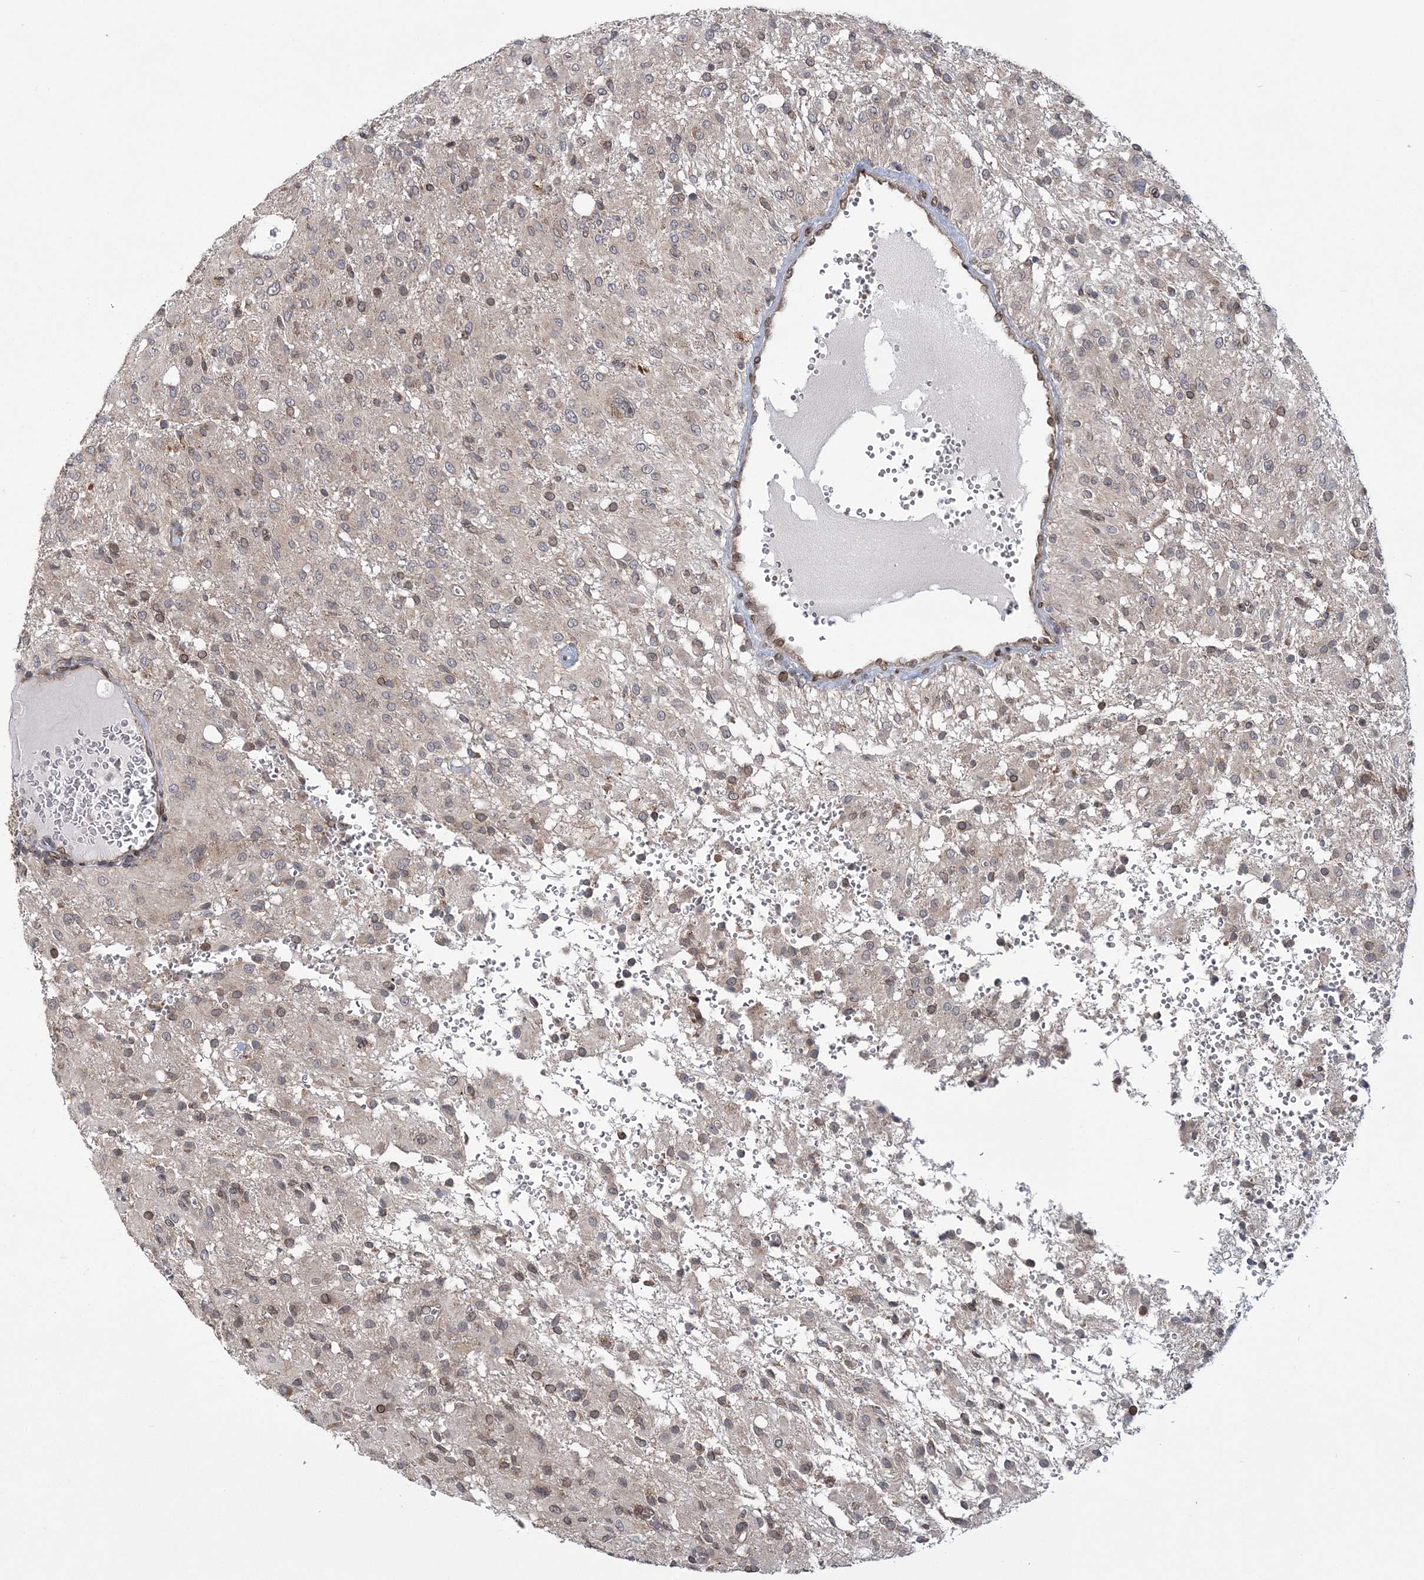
{"staining": {"intensity": "weak", "quantity": "<25%", "location": "cytoplasmic/membranous,nuclear"}, "tissue": "glioma", "cell_type": "Tumor cells", "image_type": "cancer", "snomed": [{"axis": "morphology", "description": "Glioma, malignant, High grade"}, {"axis": "topography", "description": "Brain"}], "caption": "An IHC micrograph of malignant high-grade glioma is shown. There is no staining in tumor cells of malignant high-grade glioma. (Immunohistochemistry, brightfield microscopy, high magnification).", "gene": "DNAJC27", "patient": {"sex": "female", "age": 59}}